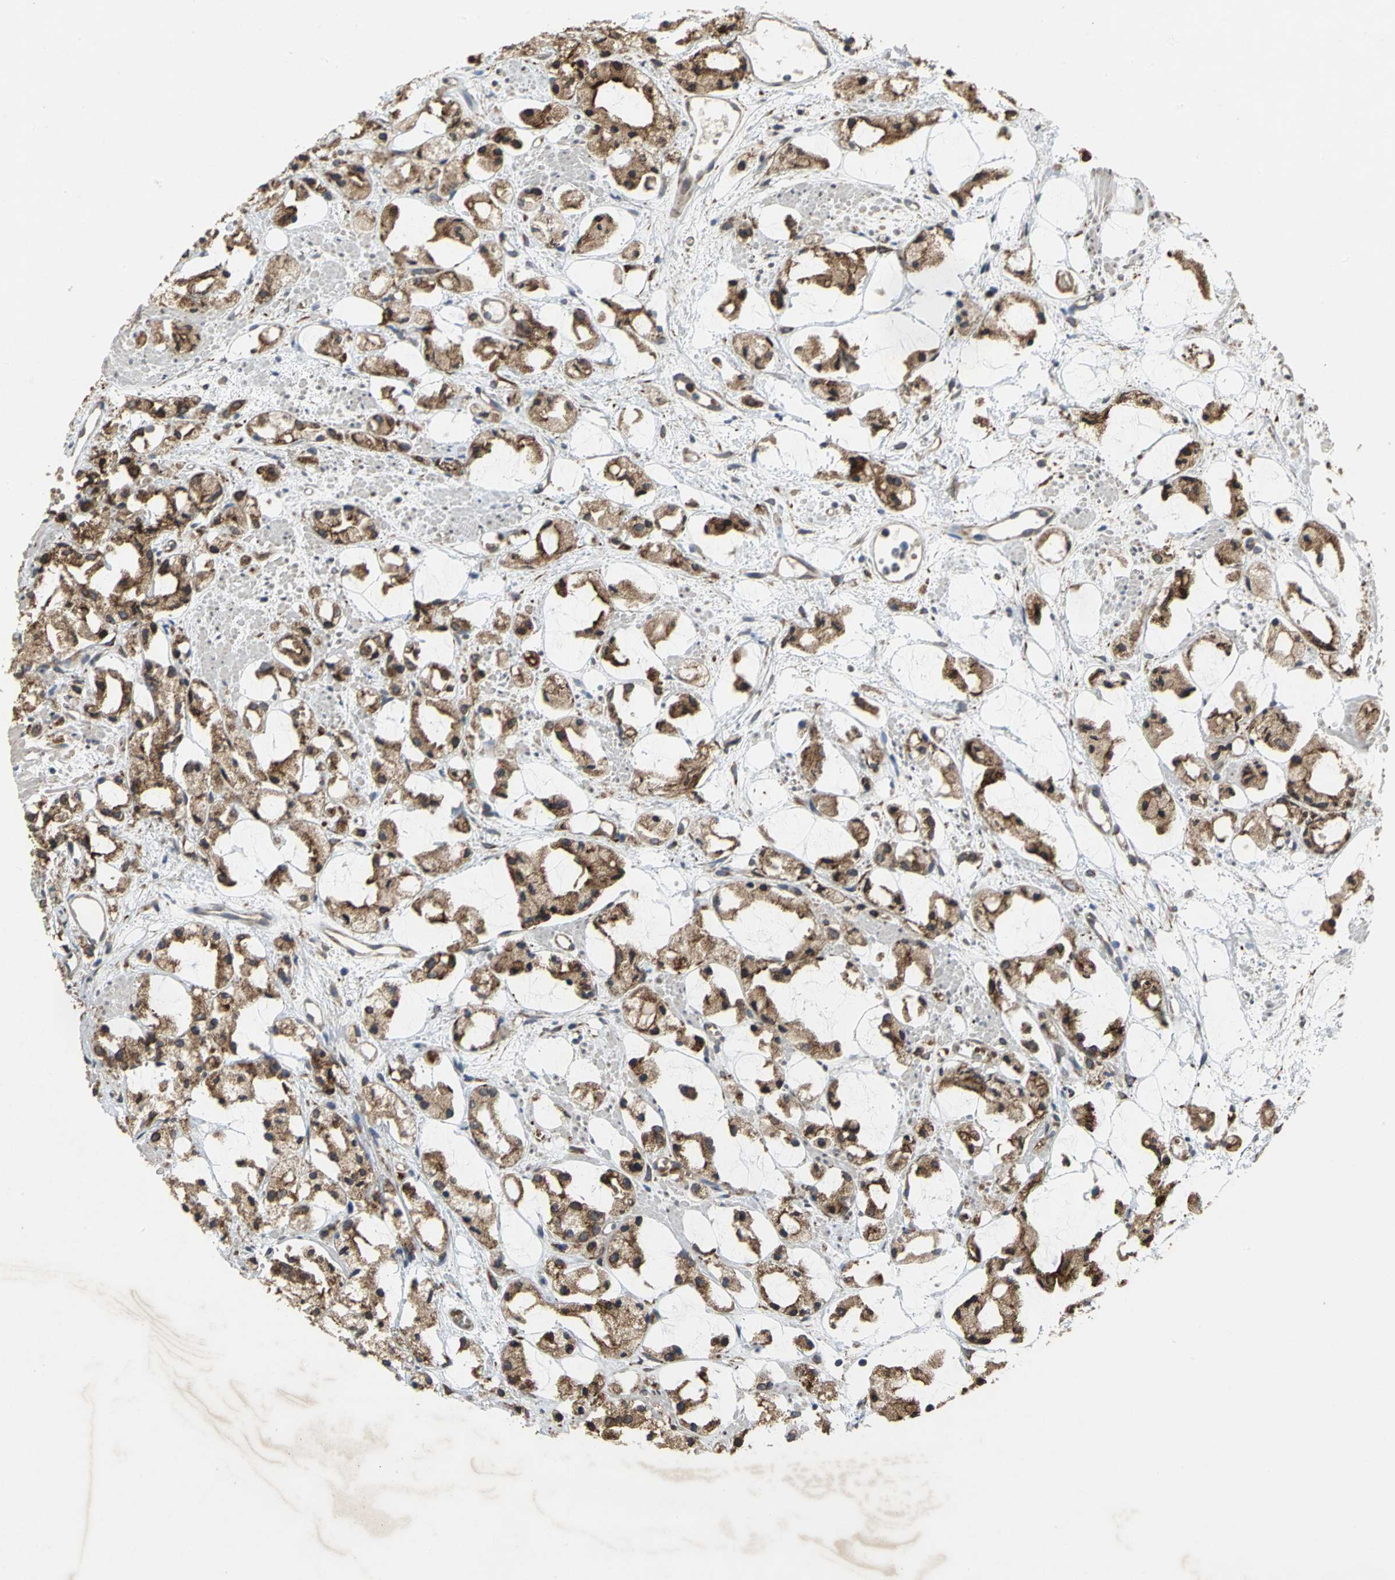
{"staining": {"intensity": "moderate", "quantity": "25%-75%", "location": "cytoplasmic/membranous"}, "tissue": "prostate cancer", "cell_type": "Tumor cells", "image_type": "cancer", "snomed": [{"axis": "morphology", "description": "Adenocarcinoma, High grade"}, {"axis": "topography", "description": "Prostate"}], "caption": "DAB immunohistochemical staining of human prostate cancer (adenocarcinoma (high-grade)) exhibits moderate cytoplasmic/membranous protein expression in about 25%-75% of tumor cells.", "gene": "SYVN1", "patient": {"sex": "male", "age": 85}}